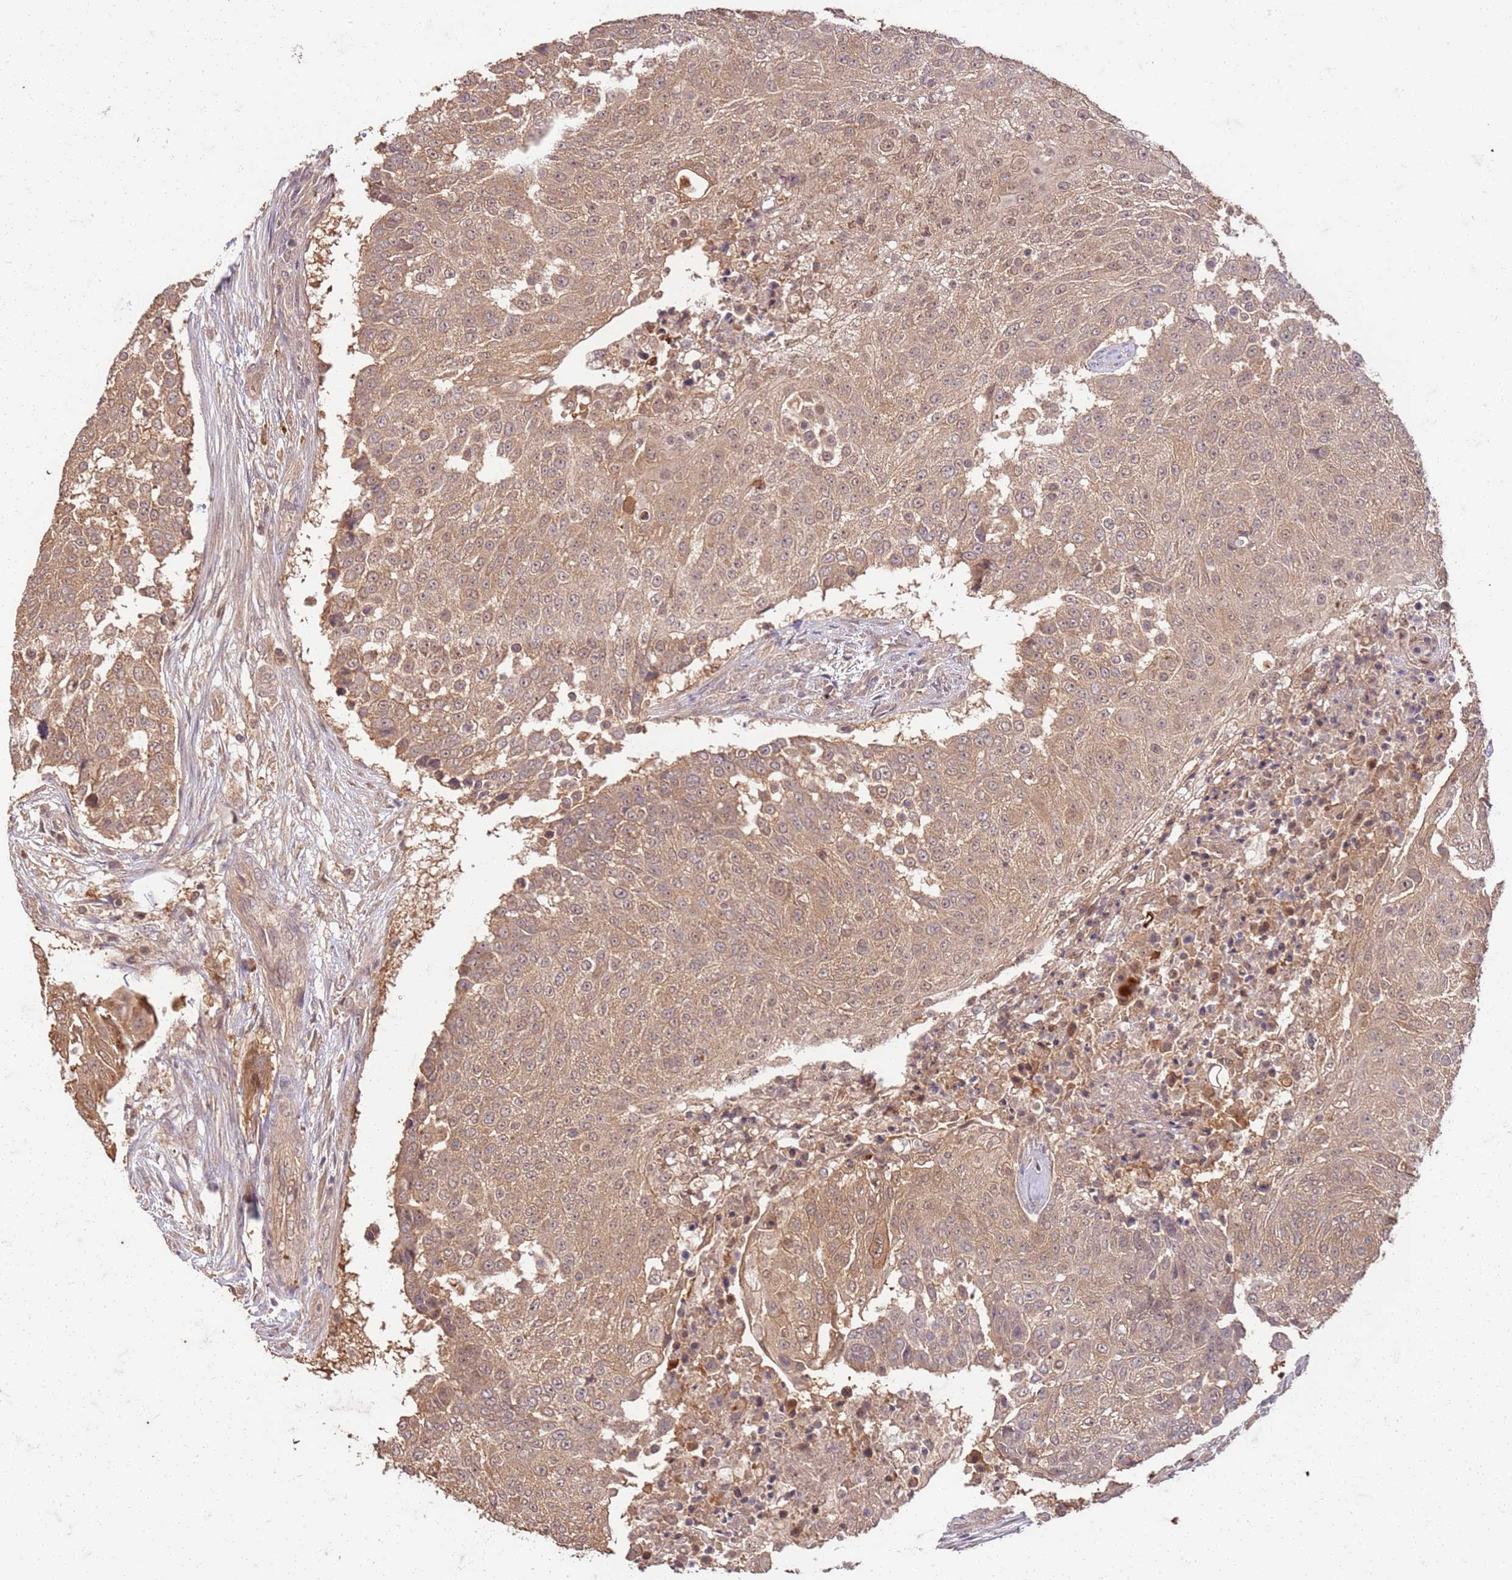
{"staining": {"intensity": "moderate", "quantity": ">75%", "location": "cytoplasmic/membranous,nuclear"}, "tissue": "urothelial cancer", "cell_type": "Tumor cells", "image_type": "cancer", "snomed": [{"axis": "morphology", "description": "Urothelial carcinoma, High grade"}, {"axis": "topography", "description": "Urinary bladder"}], "caption": "A brown stain shows moderate cytoplasmic/membranous and nuclear positivity of a protein in urothelial cancer tumor cells.", "gene": "UBE3A", "patient": {"sex": "female", "age": 63}}